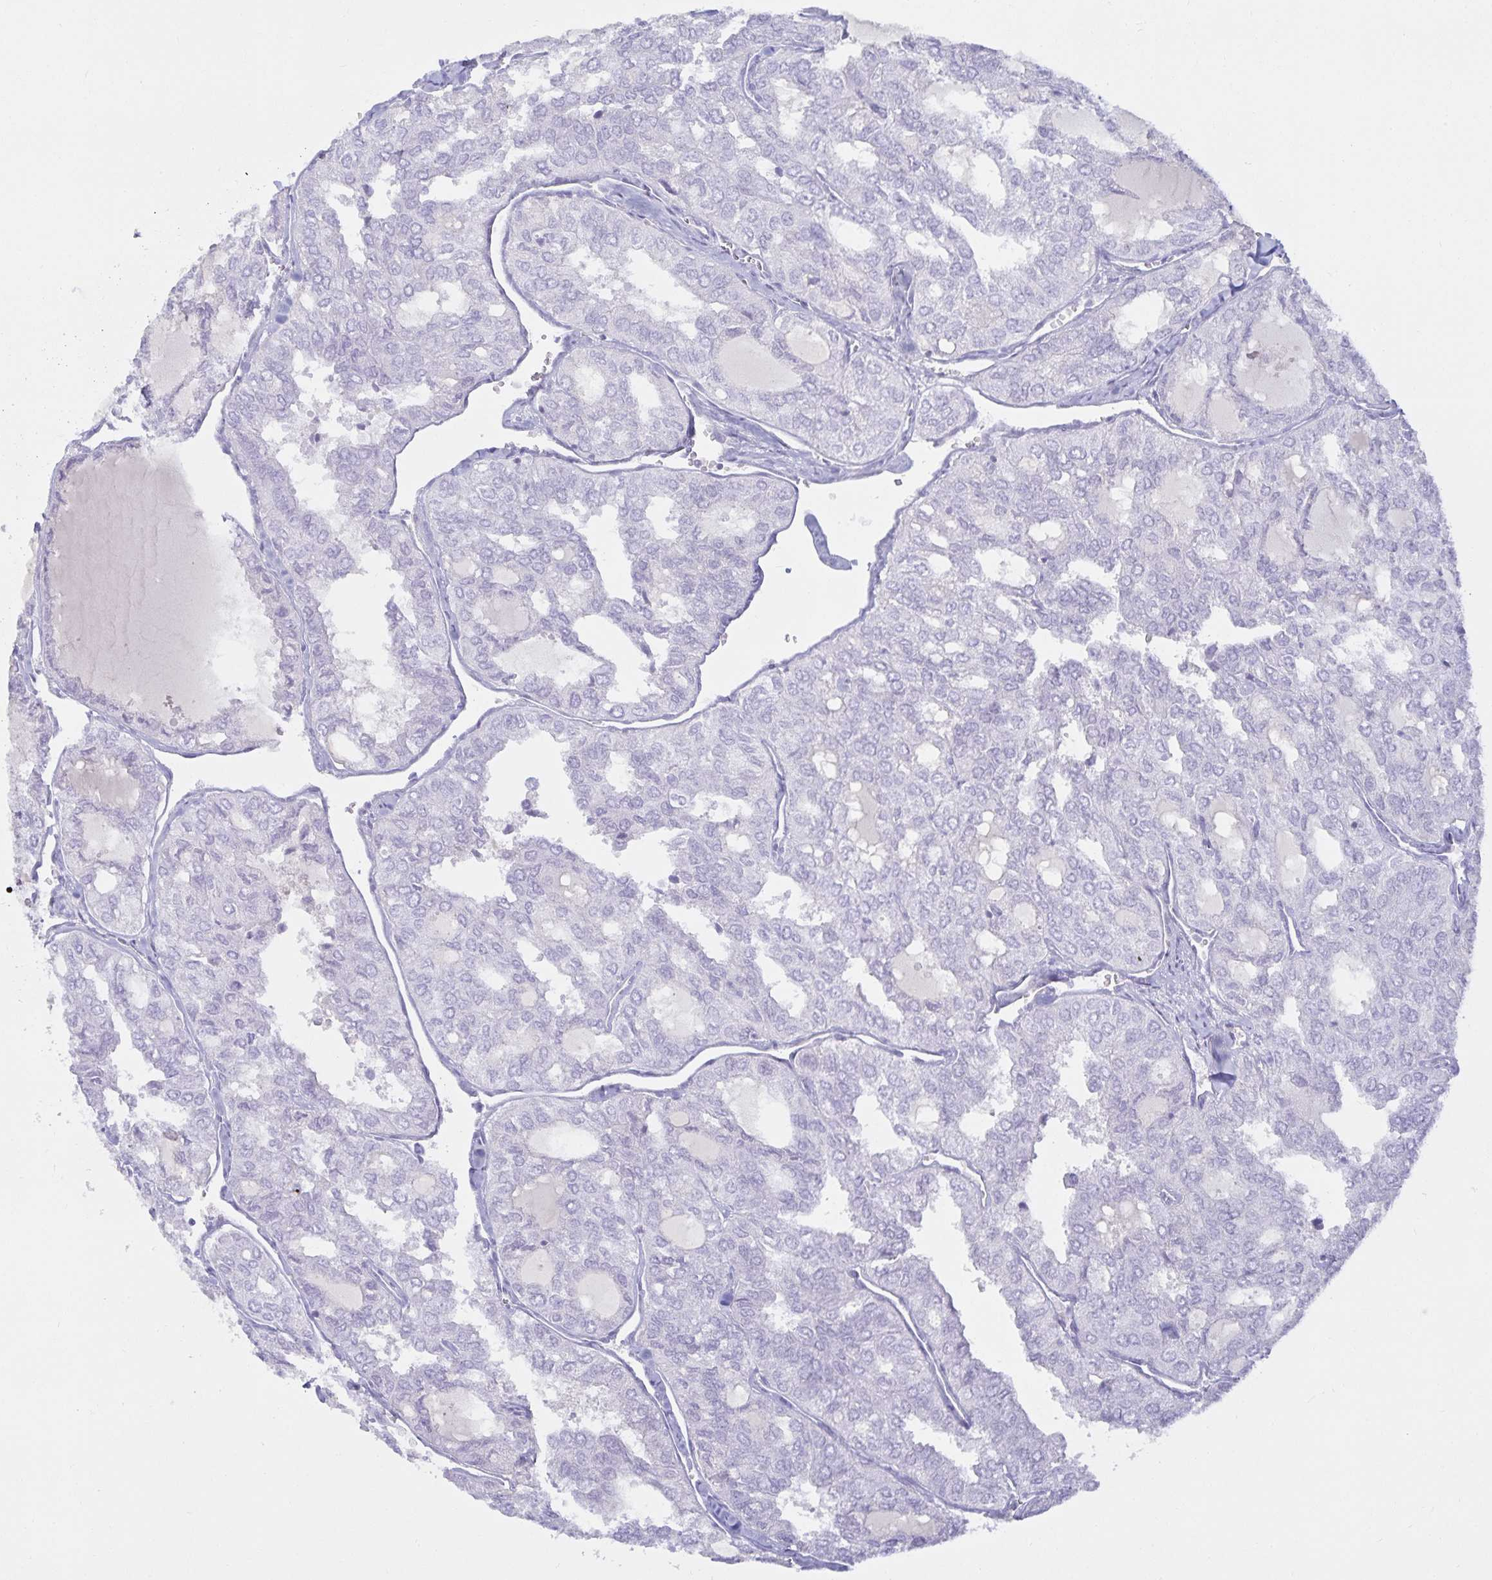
{"staining": {"intensity": "negative", "quantity": "none", "location": "none"}, "tissue": "thyroid cancer", "cell_type": "Tumor cells", "image_type": "cancer", "snomed": [{"axis": "morphology", "description": "Follicular adenoma carcinoma, NOS"}, {"axis": "topography", "description": "Thyroid gland"}], "caption": "IHC of human thyroid cancer displays no staining in tumor cells. The staining is performed using DAB (3,3'-diaminobenzidine) brown chromogen with nuclei counter-stained in using hematoxylin.", "gene": "SPAG4", "patient": {"sex": "male", "age": 75}}